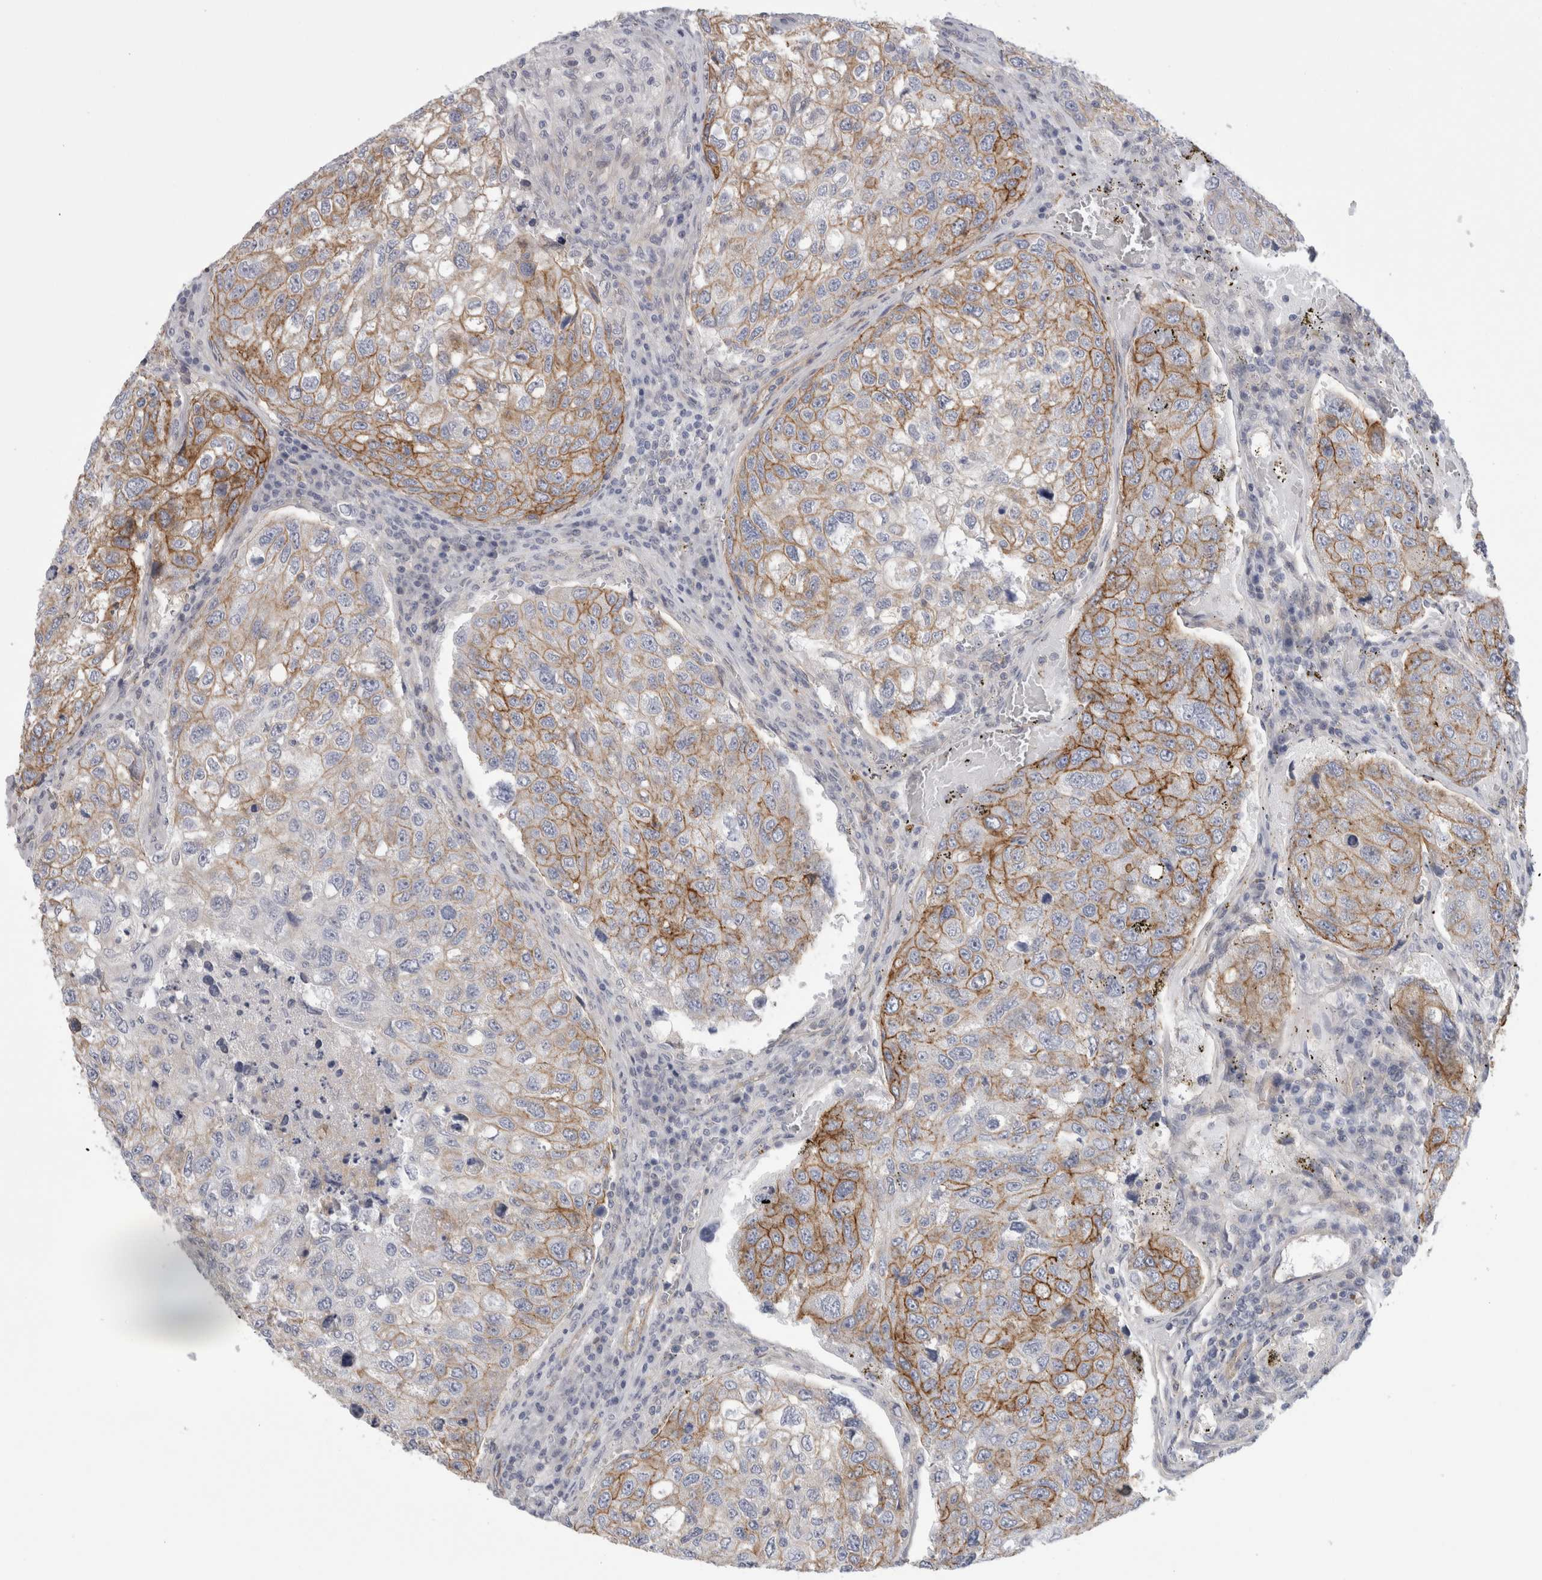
{"staining": {"intensity": "moderate", "quantity": ">75%", "location": "cytoplasmic/membranous"}, "tissue": "urothelial cancer", "cell_type": "Tumor cells", "image_type": "cancer", "snomed": [{"axis": "morphology", "description": "Urothelial carcinoma, High grade"}, {"axis": "topography", "description": "Lymph node"}, {"axis": "topography", "description": "Urinary bladder"}], "caption": "Protein analysis of urothelial cancer tissue exhibits moderate cytoplasmic/membranous staining in about >75% of tumor cells.", "gene": "VANGL1", "patient": {"sex": "male", "age": 51}}